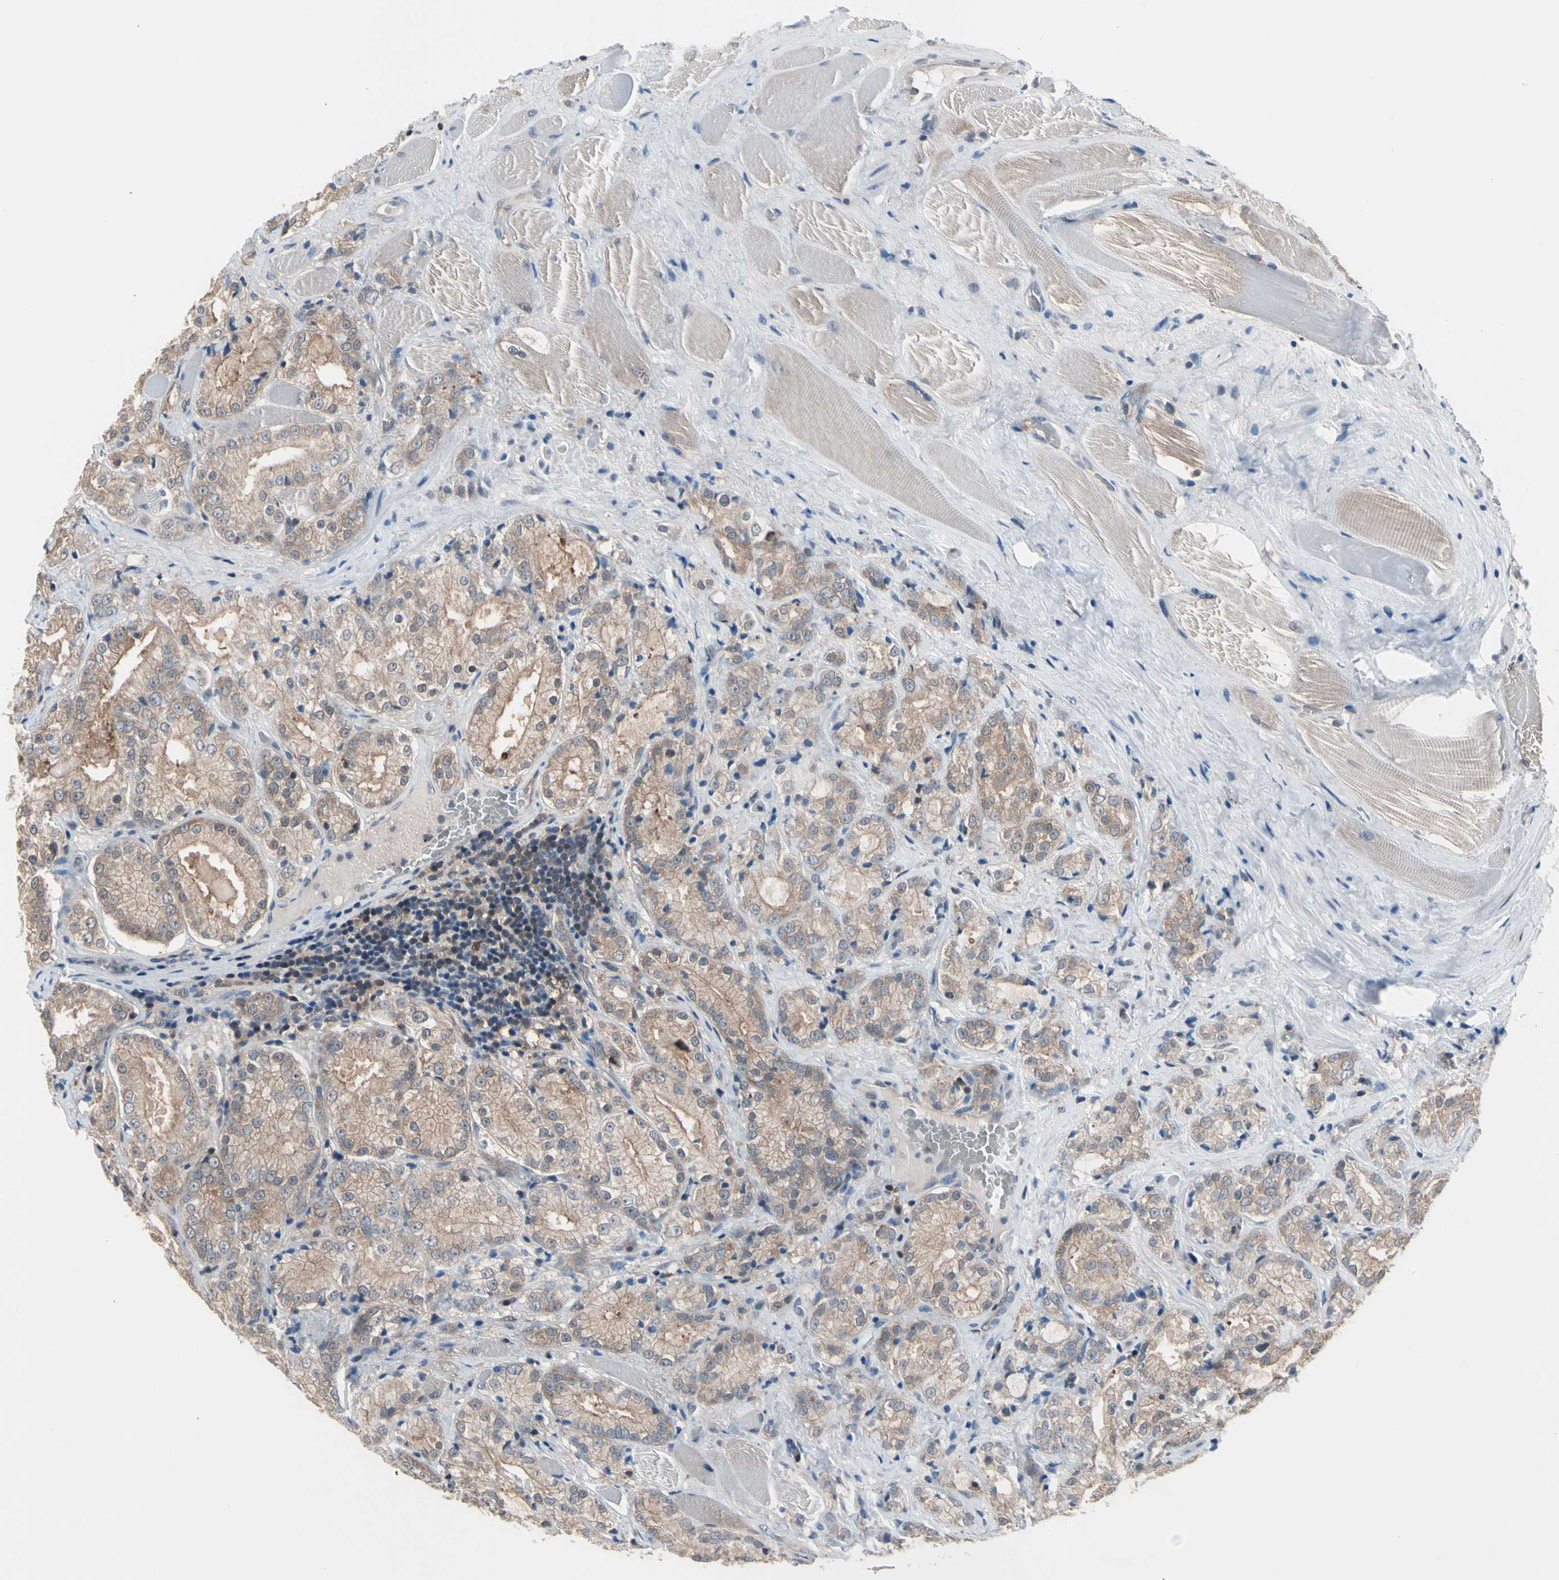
{"staining": {"intensity": "weak", "quantity": ">75%", "location": "cytoplasmic/membranous"}, "tissue": "prostate cancer", "cell_type": "Tumor cells", "image_type": "cancer", "snomed": [{"axis": "morphology", "description": "Adenocarcinoma, High grade"}, {"axis": "topography", "description": "Prostate"}], "caption": "Immunohistochemical staining of prostate cancer (high-grade adenocarcinoma) reveals low levels of weak cytoplasmic/membranous protein staining in about >75% of tumor cells.", "gene": "PSMA2", "patient": {"sex": "male", "age": 73}}